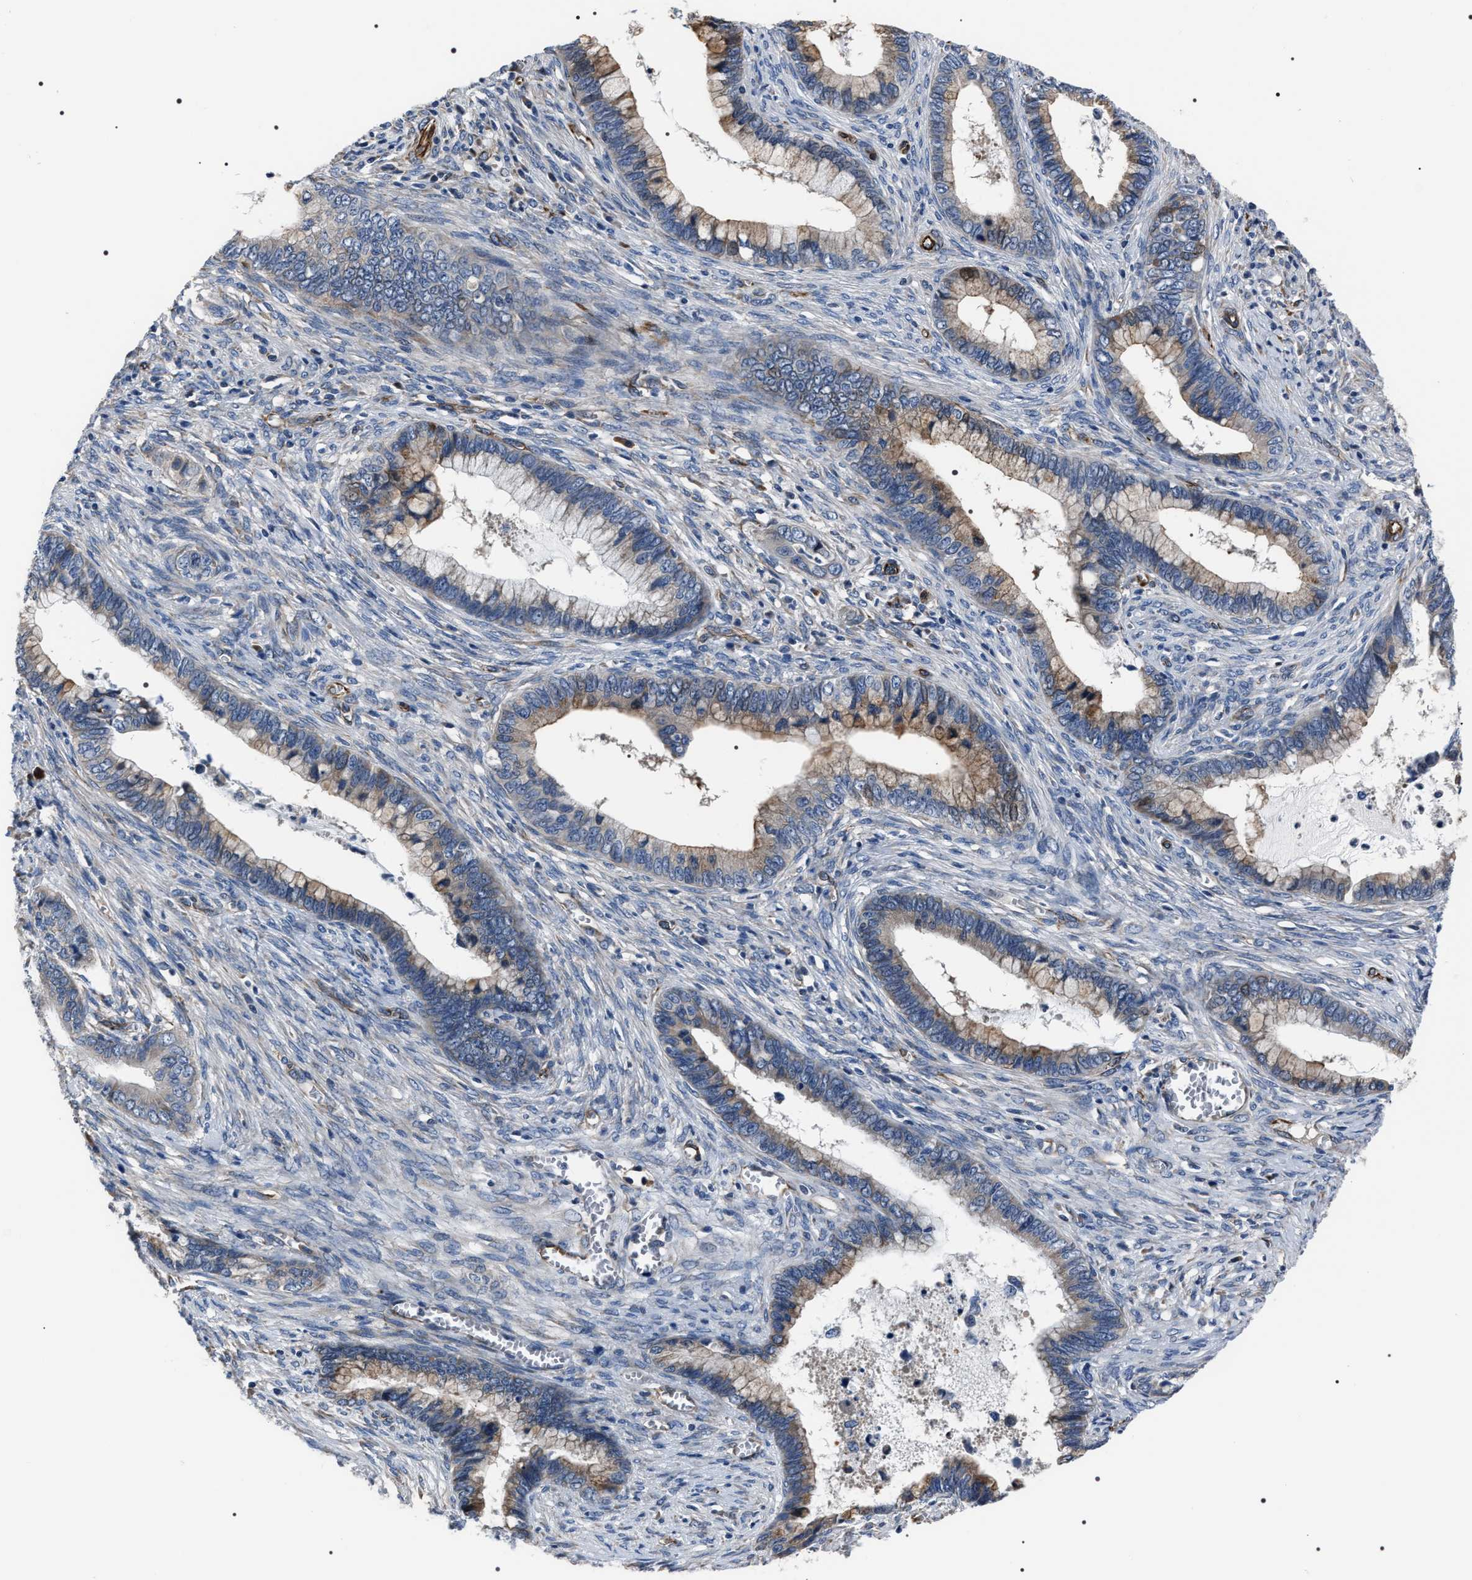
{"staining": {"intensity": "weak", "quantity": "25%-75%", "location": "cytoplasmic/membranous"}, "tissue": "cervical cancer", "cell_type": "Tumor cells", "image_type": "cancer", "snomed": [{"axis": "morphology", "description": "Adenocarcinoma, NOS"}, {"axis": "topography", "description": "Cervix"}], "caption": "Immunohistochemical staining of human cervical adenocarcinoma reveals low levels of weak cytoplasmic/membranous staining in about 25%-75% of tumor cells. (DAB IHC, brown staining for protein, blue staining for nuclei).", "gene": "PKD1L1", "patient": {"sex": "female", "age": 44}}